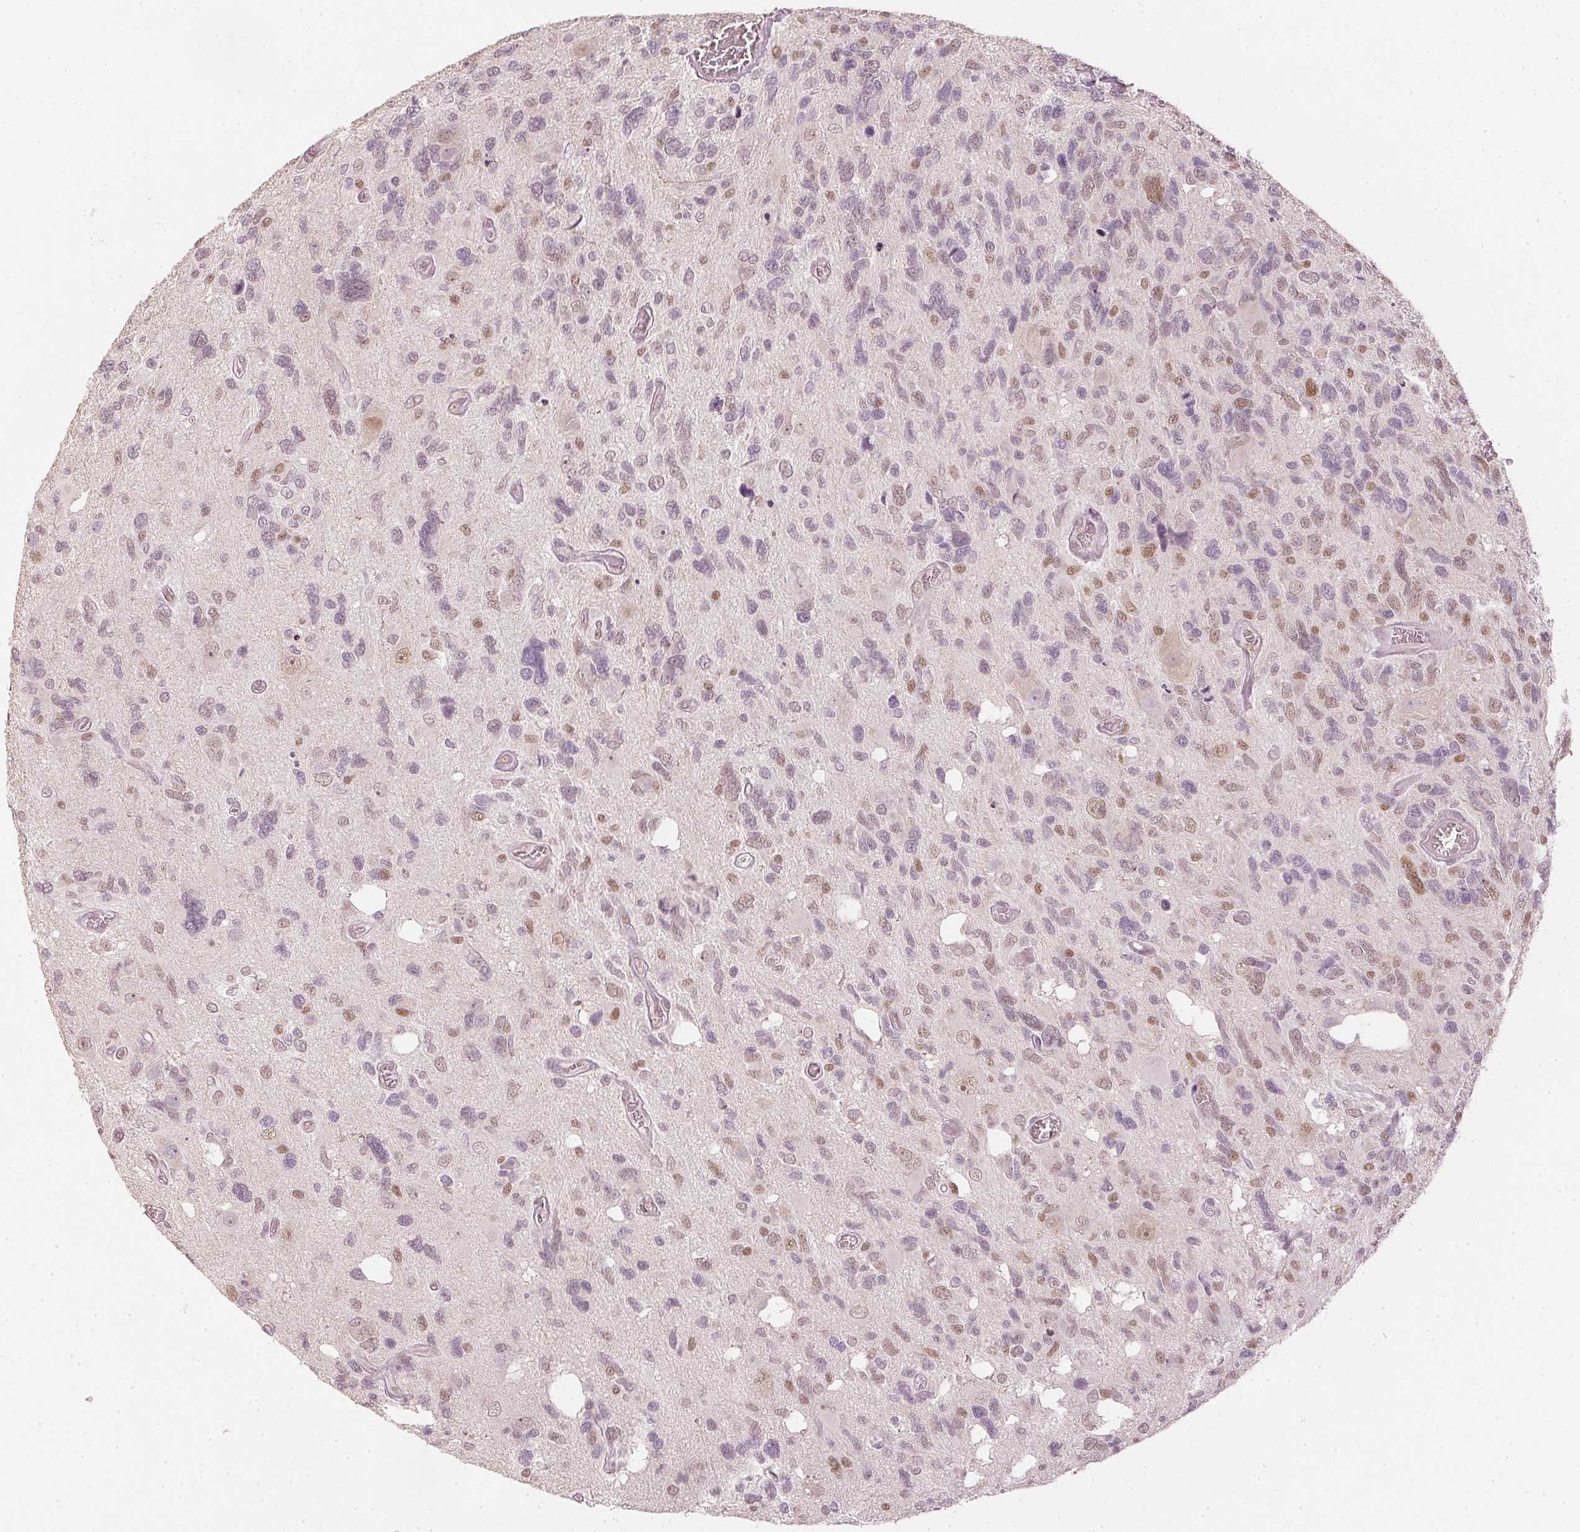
{"staining": {"intensity": "moderate", "quantity": "25%-75%", "location": "nuclear"}, "tissue": "glioma", "cell_type": "Tumor cells", "image_type": "cancer", "snomed": [{"axis": "morphology", "description": "Glioma, malignant, High grade"}, {"axis": "topography", "description": "Brain"}], "caption": "This photomicrograph exhibits IHC staining of malignant glioma (high-grade), with medium moderate nuclear staining in about 25%-75% of tumor cells.", "gene": "SLC39A3", "patient": {"sex": "male", "age": 49}}